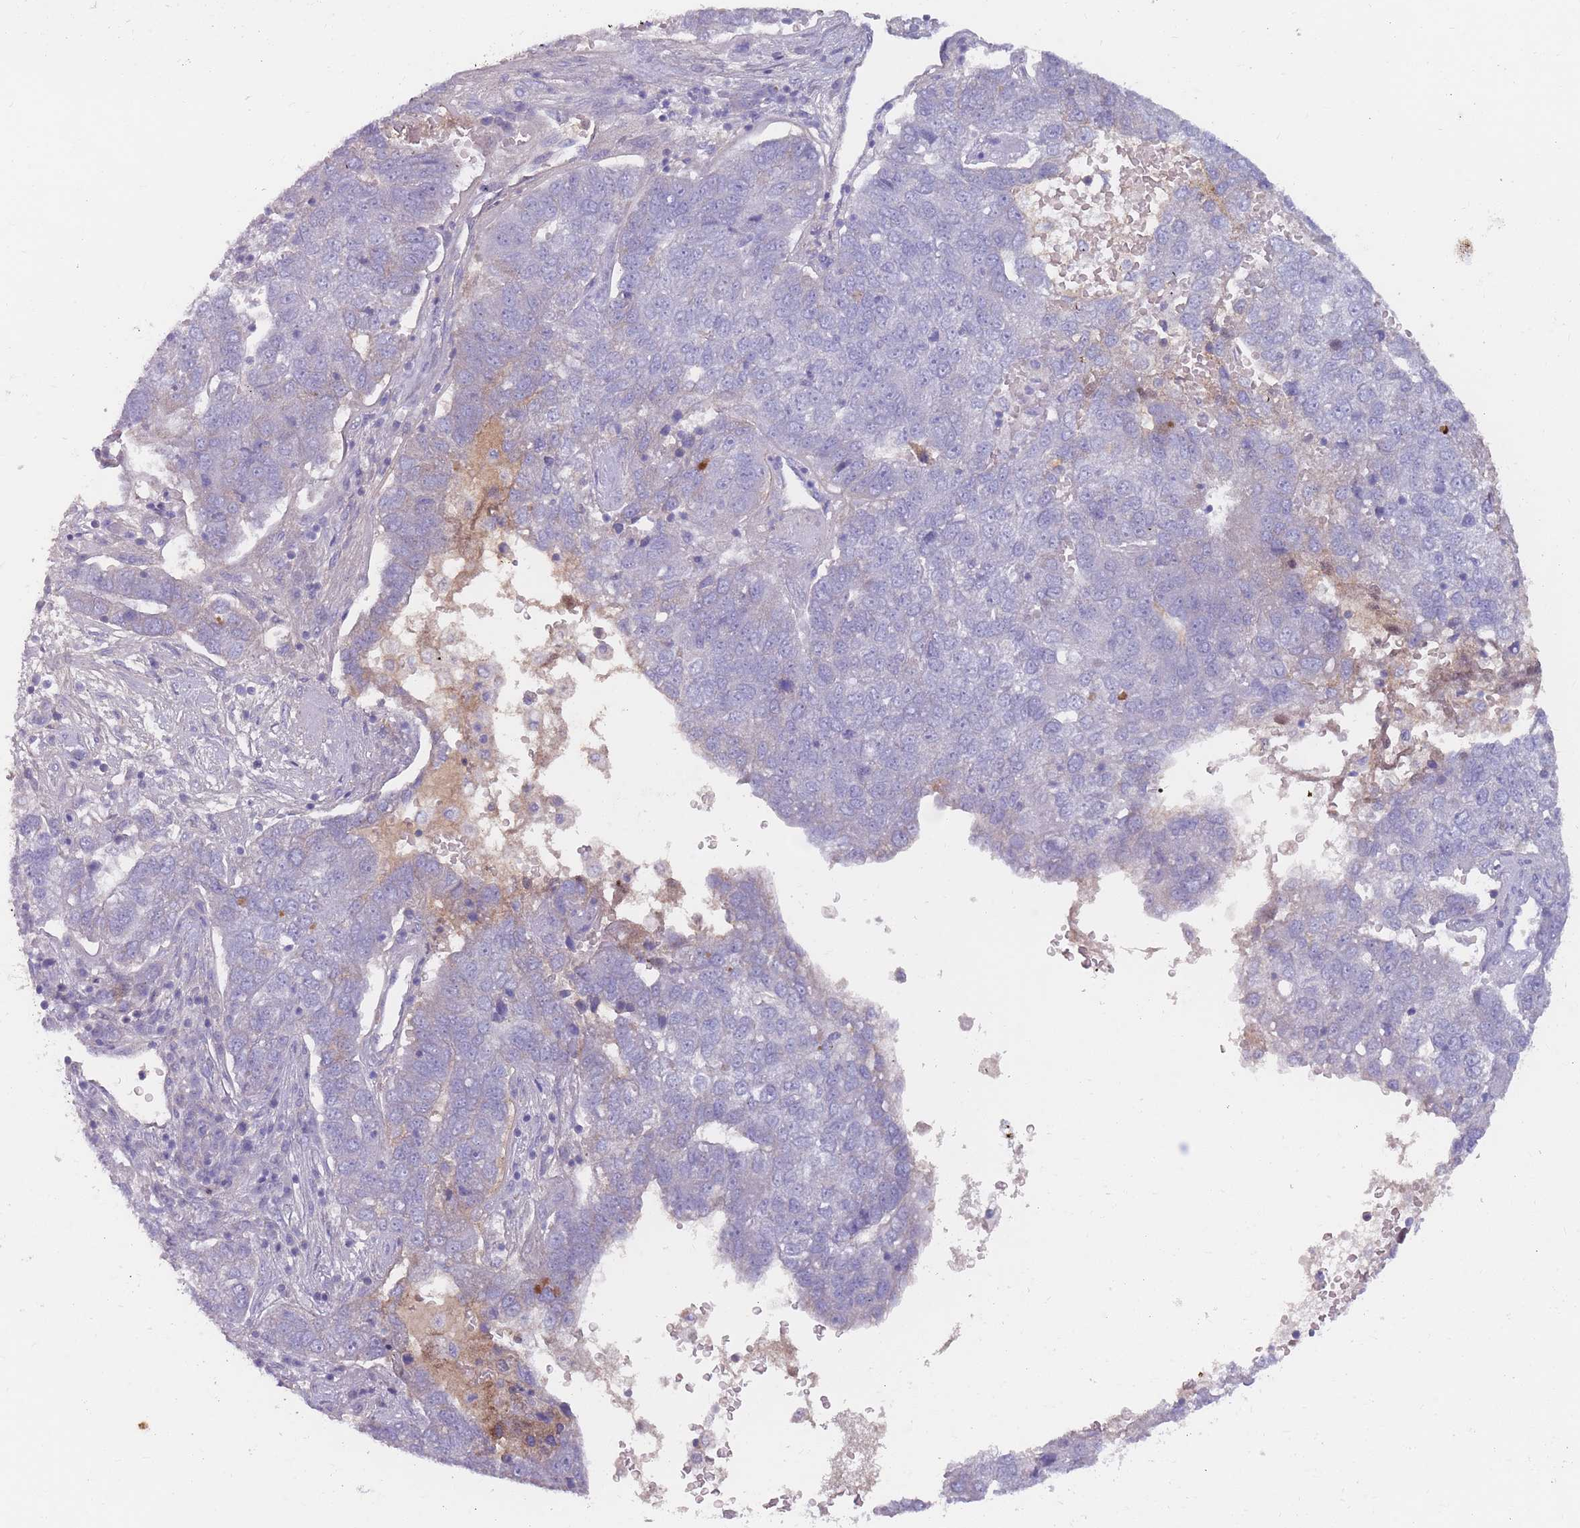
{"staining": {"intensity": "negative", "quantity": "none", "location": "none"}, "tissue": "pancreatic cancer", "cell_type": "Tumor cells", "image_type": "cancer", "snomed": [{"axis": "morphology", "description": "Adenocarcinoma, NOS"}, {"axis": "topography", "description": "Pancreas"}], "caption": "Tumor cells are negative for protein expression in human pancreatic cancer (adenocarcinoma).", "gene": "PRG4", "patient": {"sex": "female", "age": 61}}